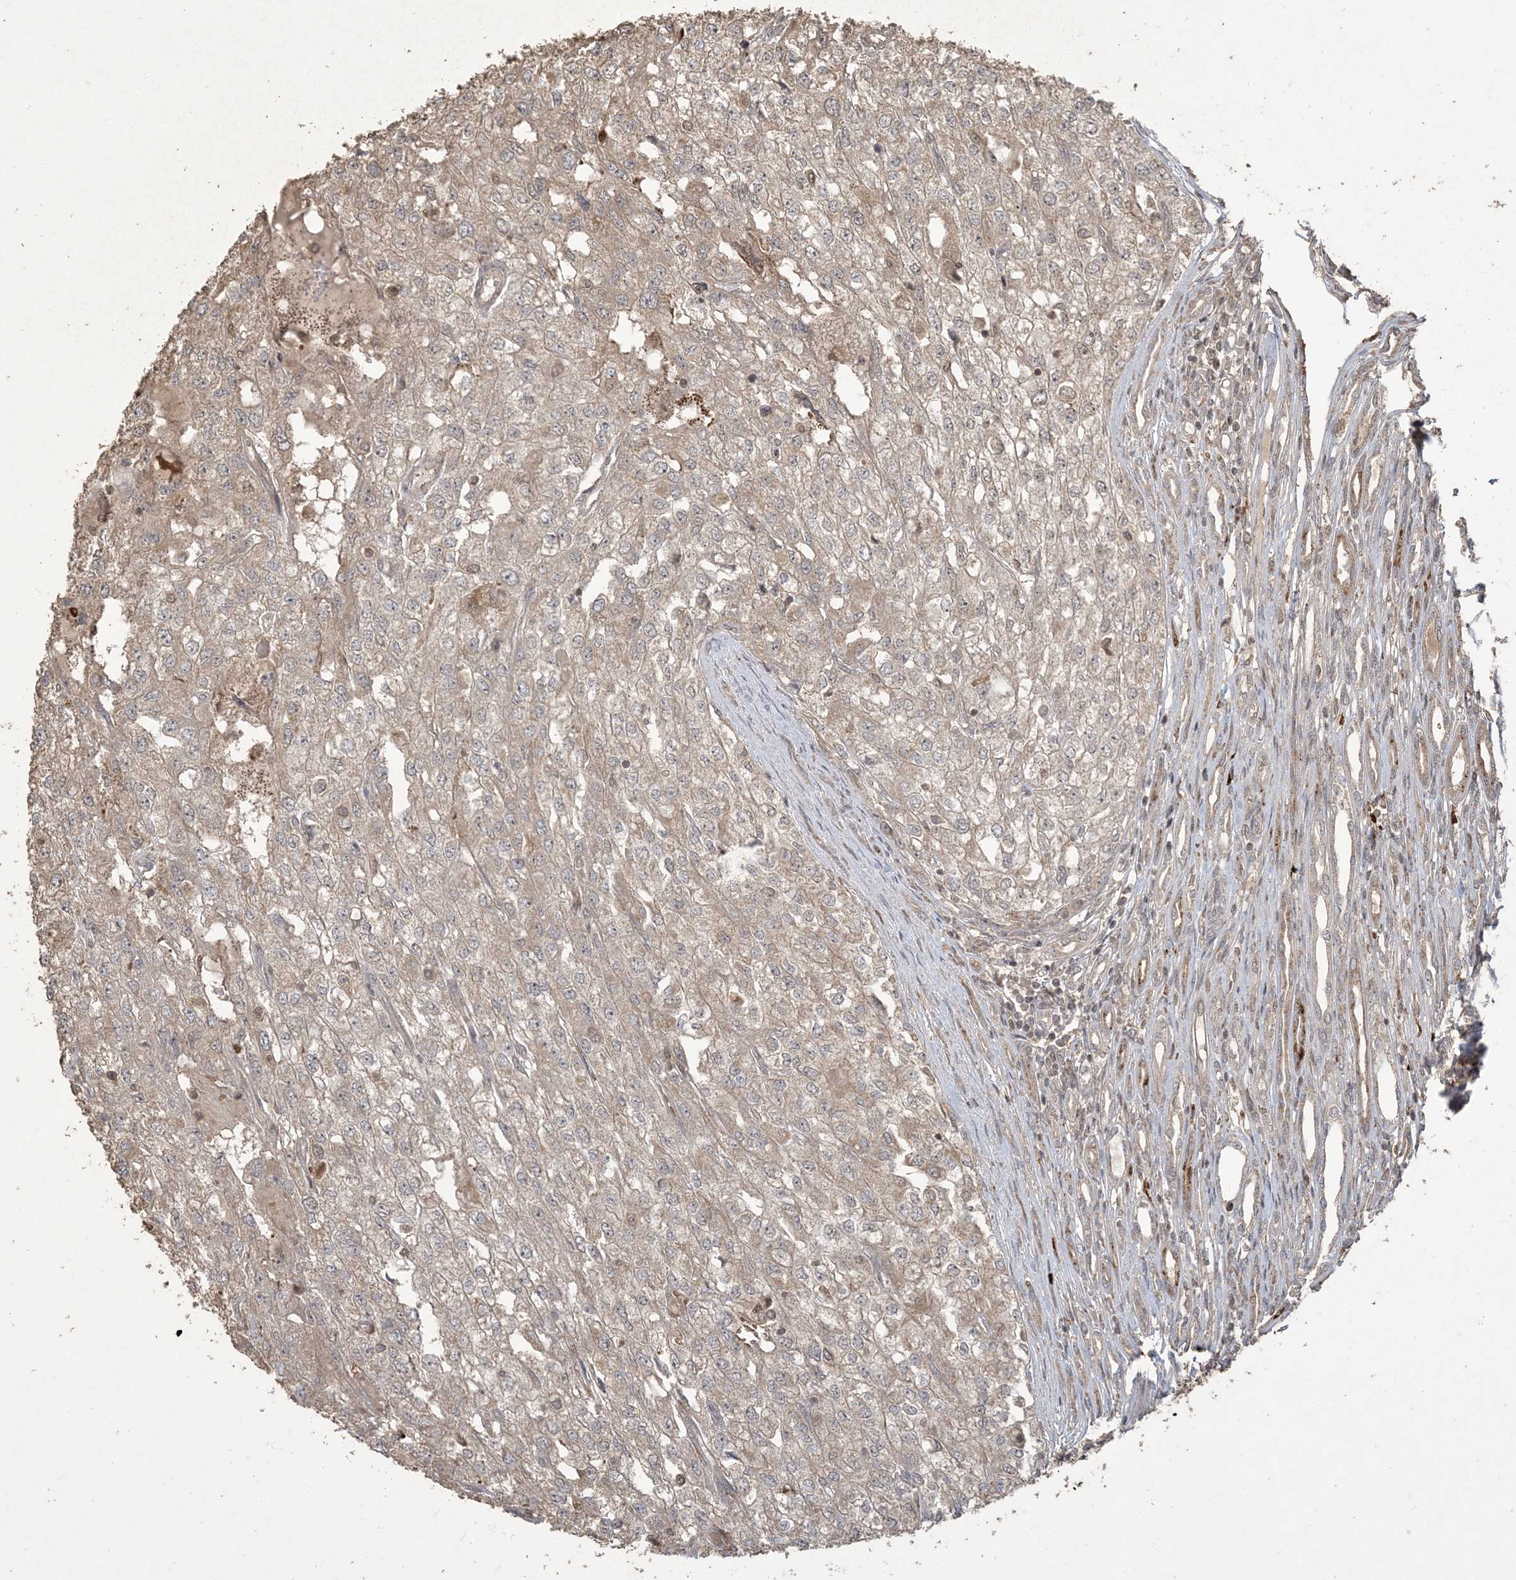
{"staining": {"intensity": "weak", "quantity": "25%-75%", "location": "cytoplasmic/membranous"}, "tissue": "renal cancer", "cell_type": "Tumor cells", "image_type": "cancer", "snomed": [{"axis": "morphology", "description": "Adenocarcinoma, NOS"}, {"axis": "topography", "description": "Kidney"}], "caption": "Weak cytoplasmic/membranous positivity for a protein is present in about 25%-75% of tumor cells of renal cancer using immunohistochemistry.", "gene": "EFCAB8", "patient": {"sex": "female", "age": 54}}